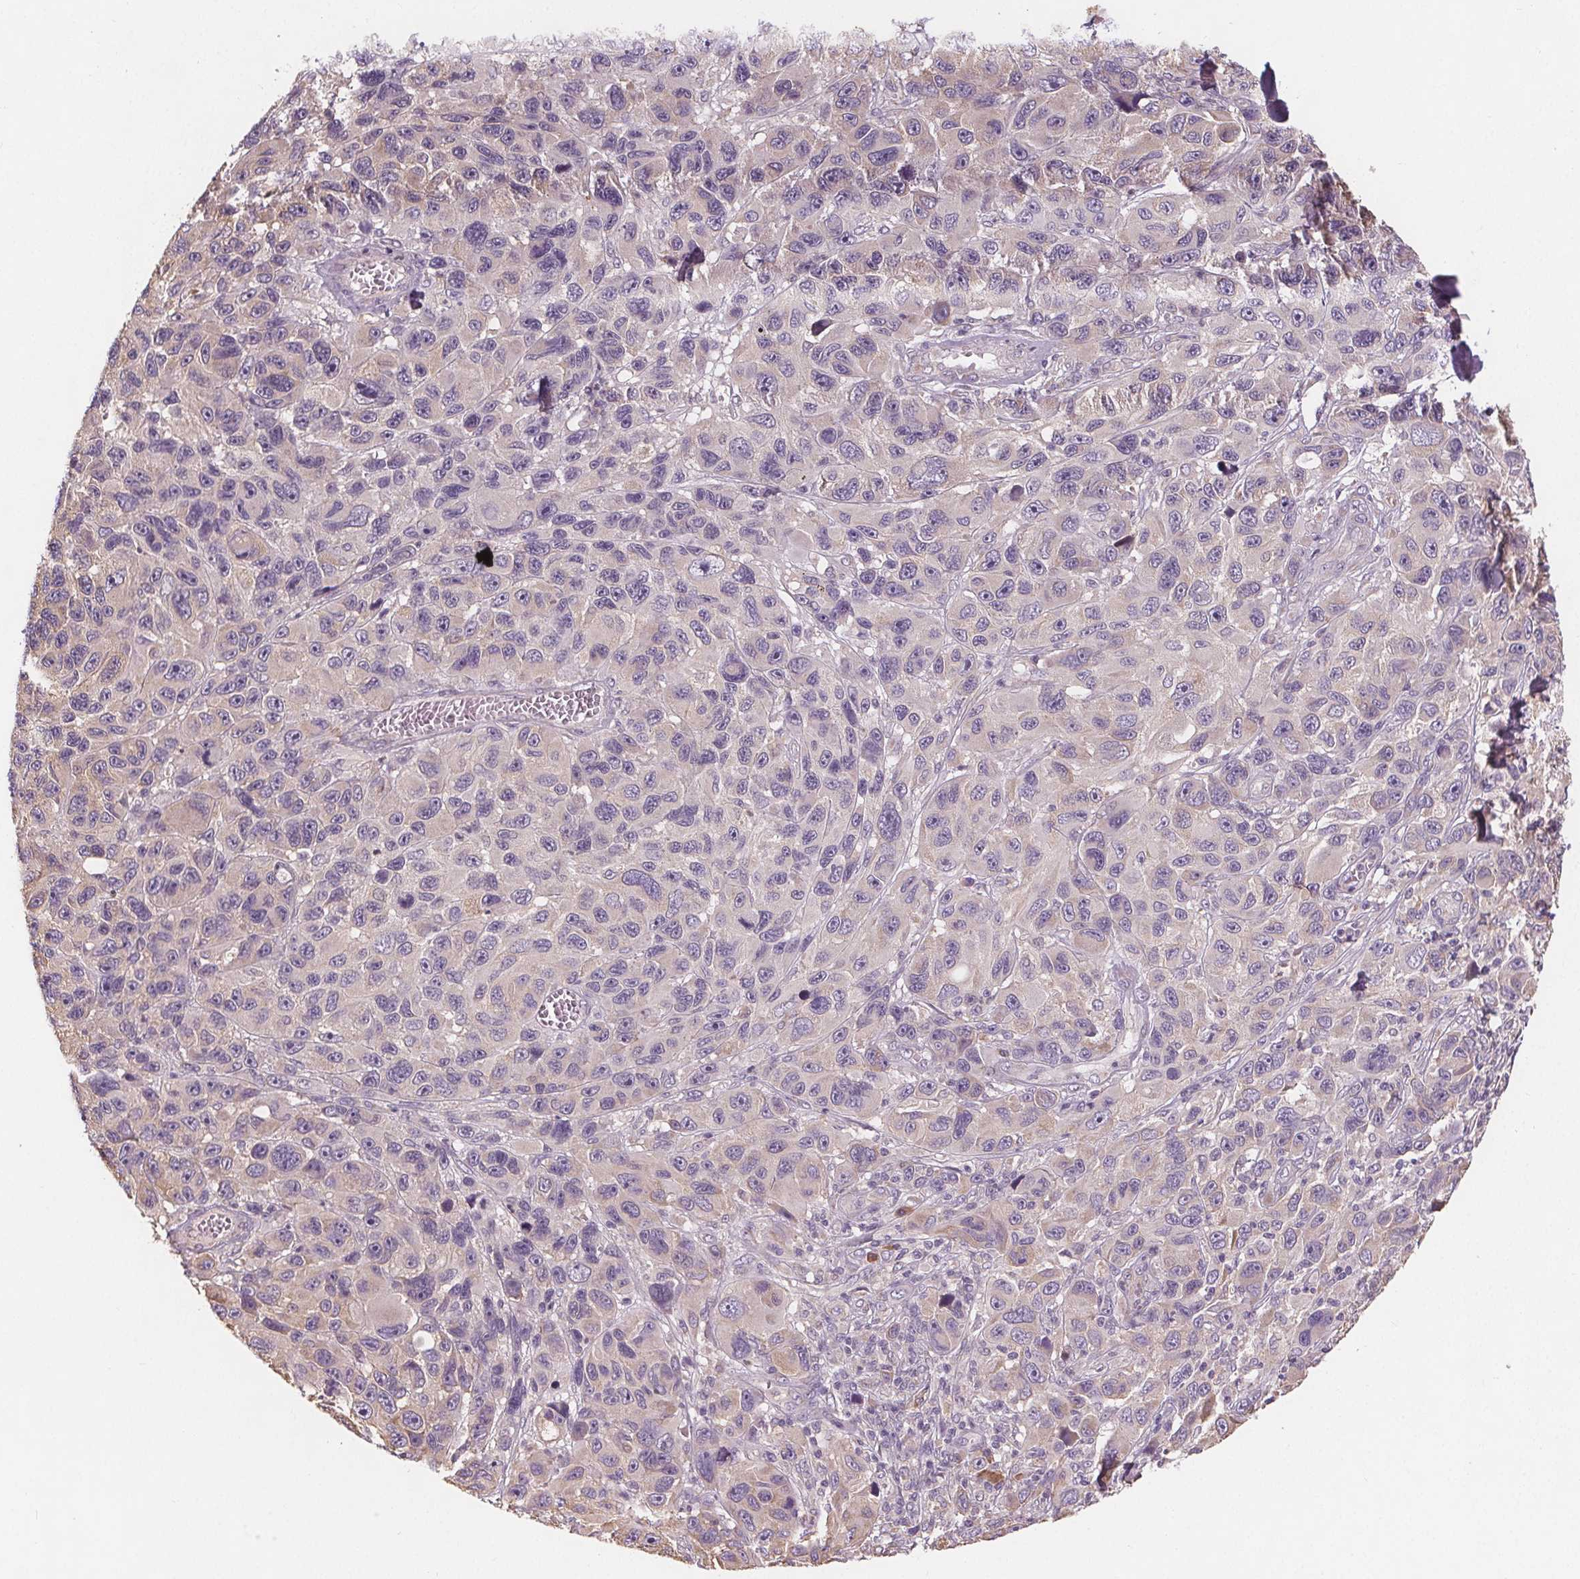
{"staining": {"intensity": "negative", "quantity": "none", "location": "none"}, "tissue": "melanoma", "cell_type": "Tumor cells", "image_type": "cancer", "snomed": [{"axis": "morphology", "description": "Malignant melanoma, NOS"}, {"axis": "topography", "description": "Skin"}], "caption": "This is an IHC photomicrograph of human melanoma. There is no positivity in tumor cells.", "gene": "TMEM80", "patient": {"sex": "male", "age": 53}}